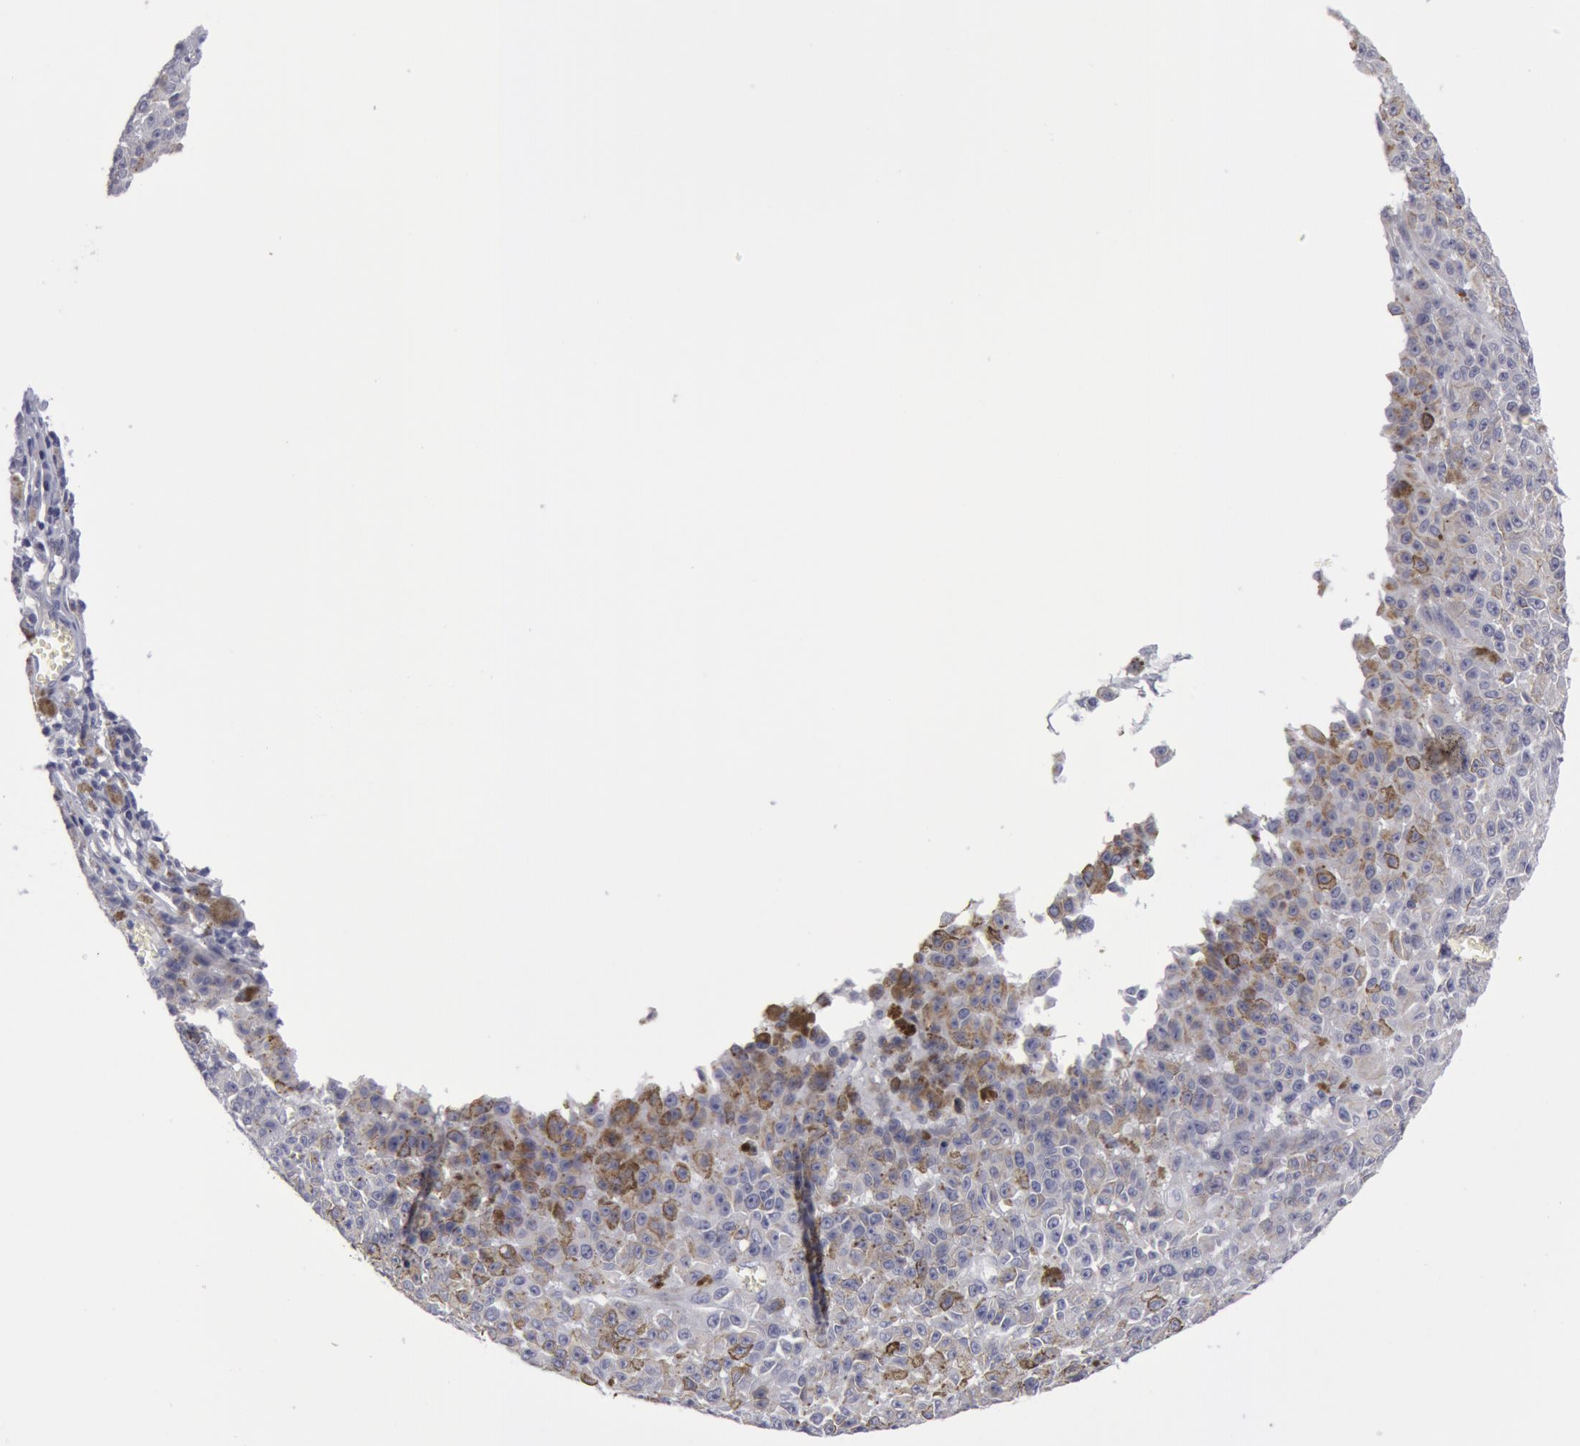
{"staining": {"intensity": "negative", "quantity": "none", "location": "none"}, "tissue": "melanoma", "cell_type": "Tumor cells", "image_type": "cancer", "snomed": [{"axis": "morphology", "description": "Malignant melanoma, NOS"}, {"axis": "topography", "description": "Skin"}], "caption": "A high-resolution micrograph shows immunohistochemistry (IHC) staining of malignant melanoma, which demonstrates no significant expression in tumor cells.", "gene": "SMC1B", "patient": {"sex": "male", "age": 64}}